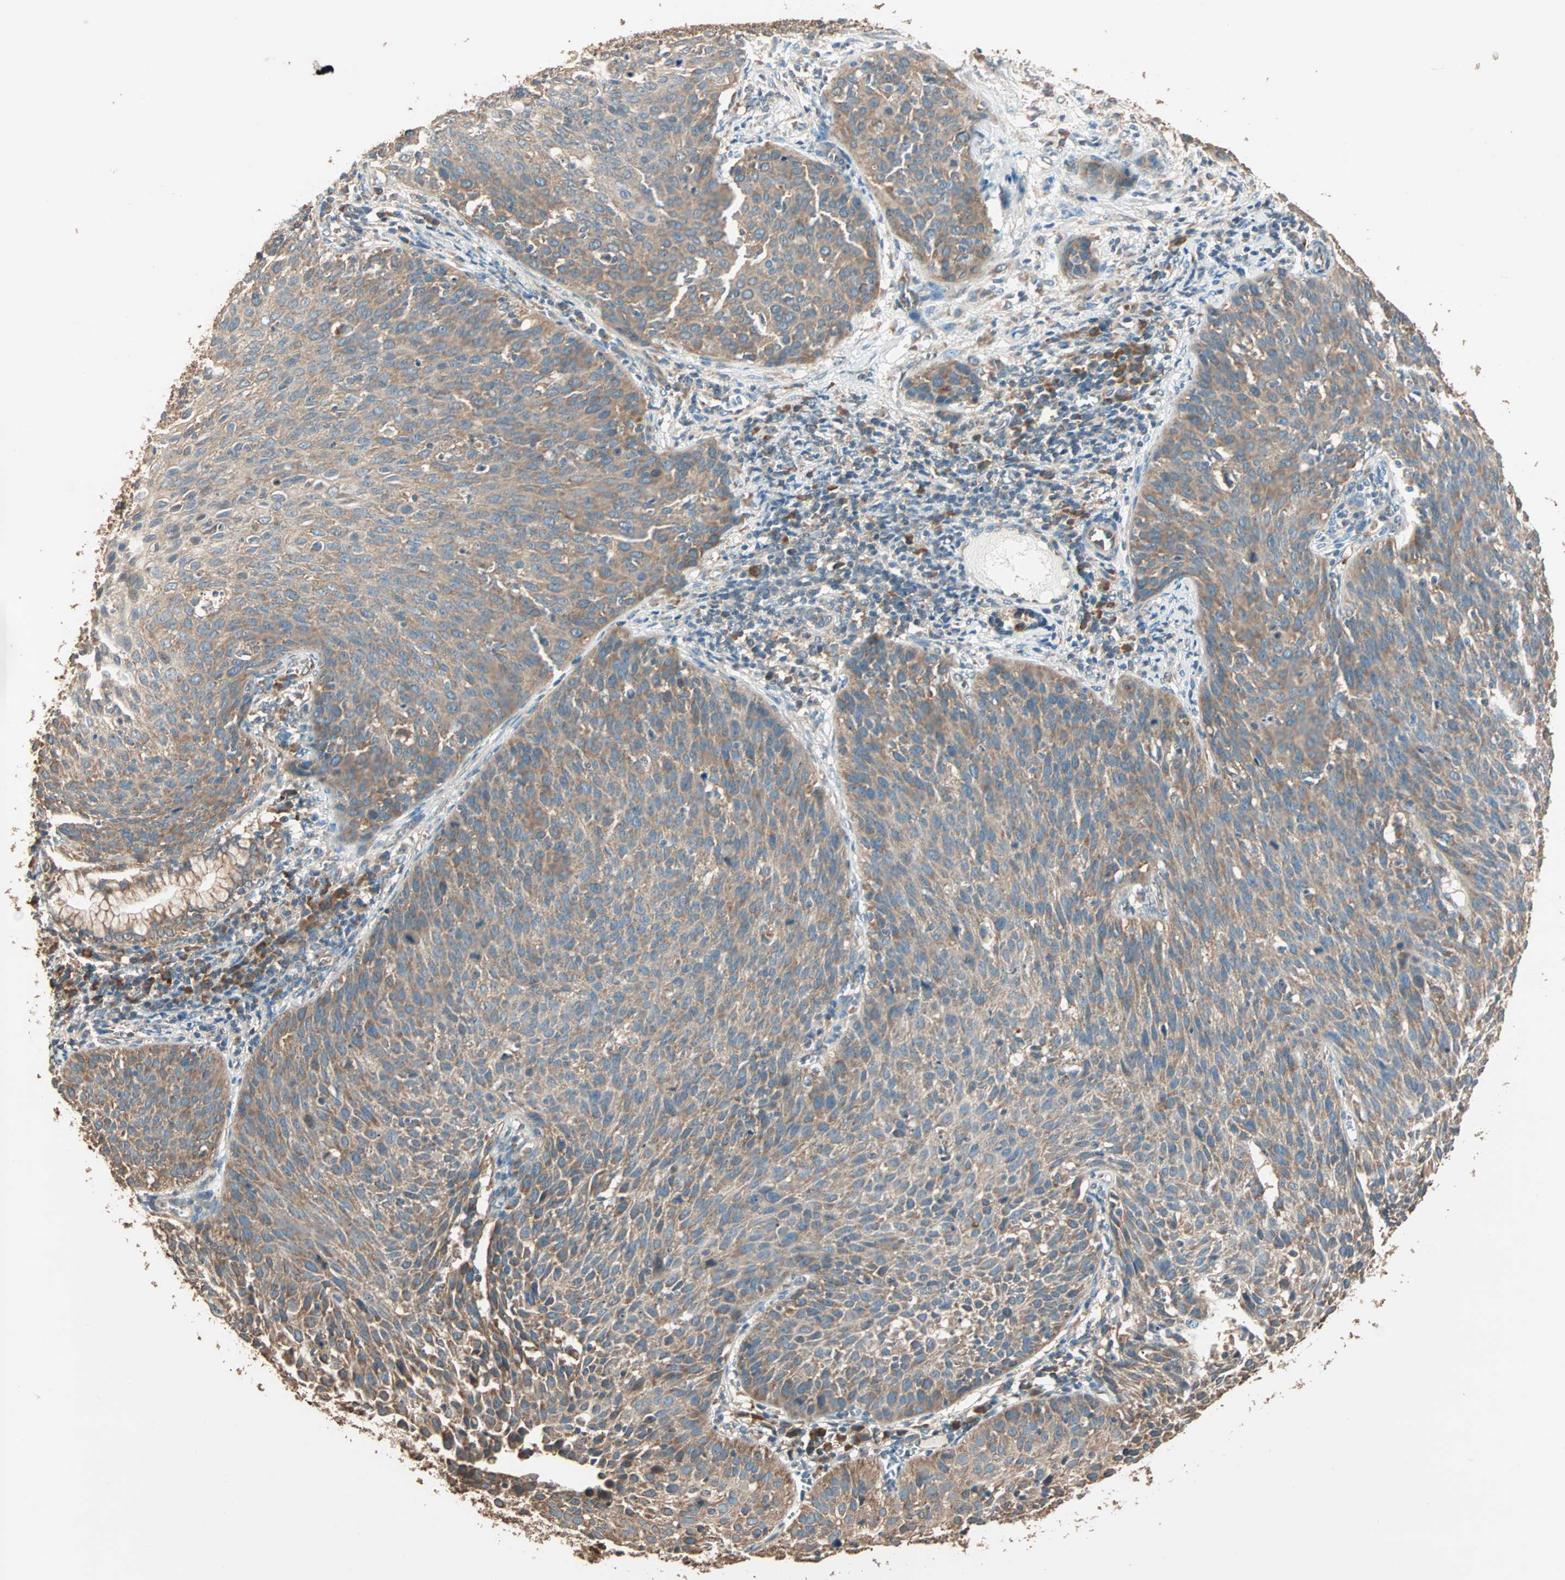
{"staining": {"intensity": "moderate", "quantity": "25%-75%", "location": "cytoplasmic/membranous"}, "tissue": "cervical cancer", "cell_type": "Tumor cells", "image_type": "cancer", "snomed": [{"axis": "morphology", "description": "Squamous cell carcinoma, NOS"}, {"axis": "topography", "description": "Cervix"}], "caption": "Immunohistochemistry (IHC) (DAB (3,3'-diaminobenzidine)) staining of squamous cell carcinoma (cervical) shows moderate cytoplasmic/membranous protein staining in approximately 25%-75% of tumor cells. Nuclei are stained in blue.", "gene": "EIF4G2", "patient": {"sex": "female", "age": 38}}